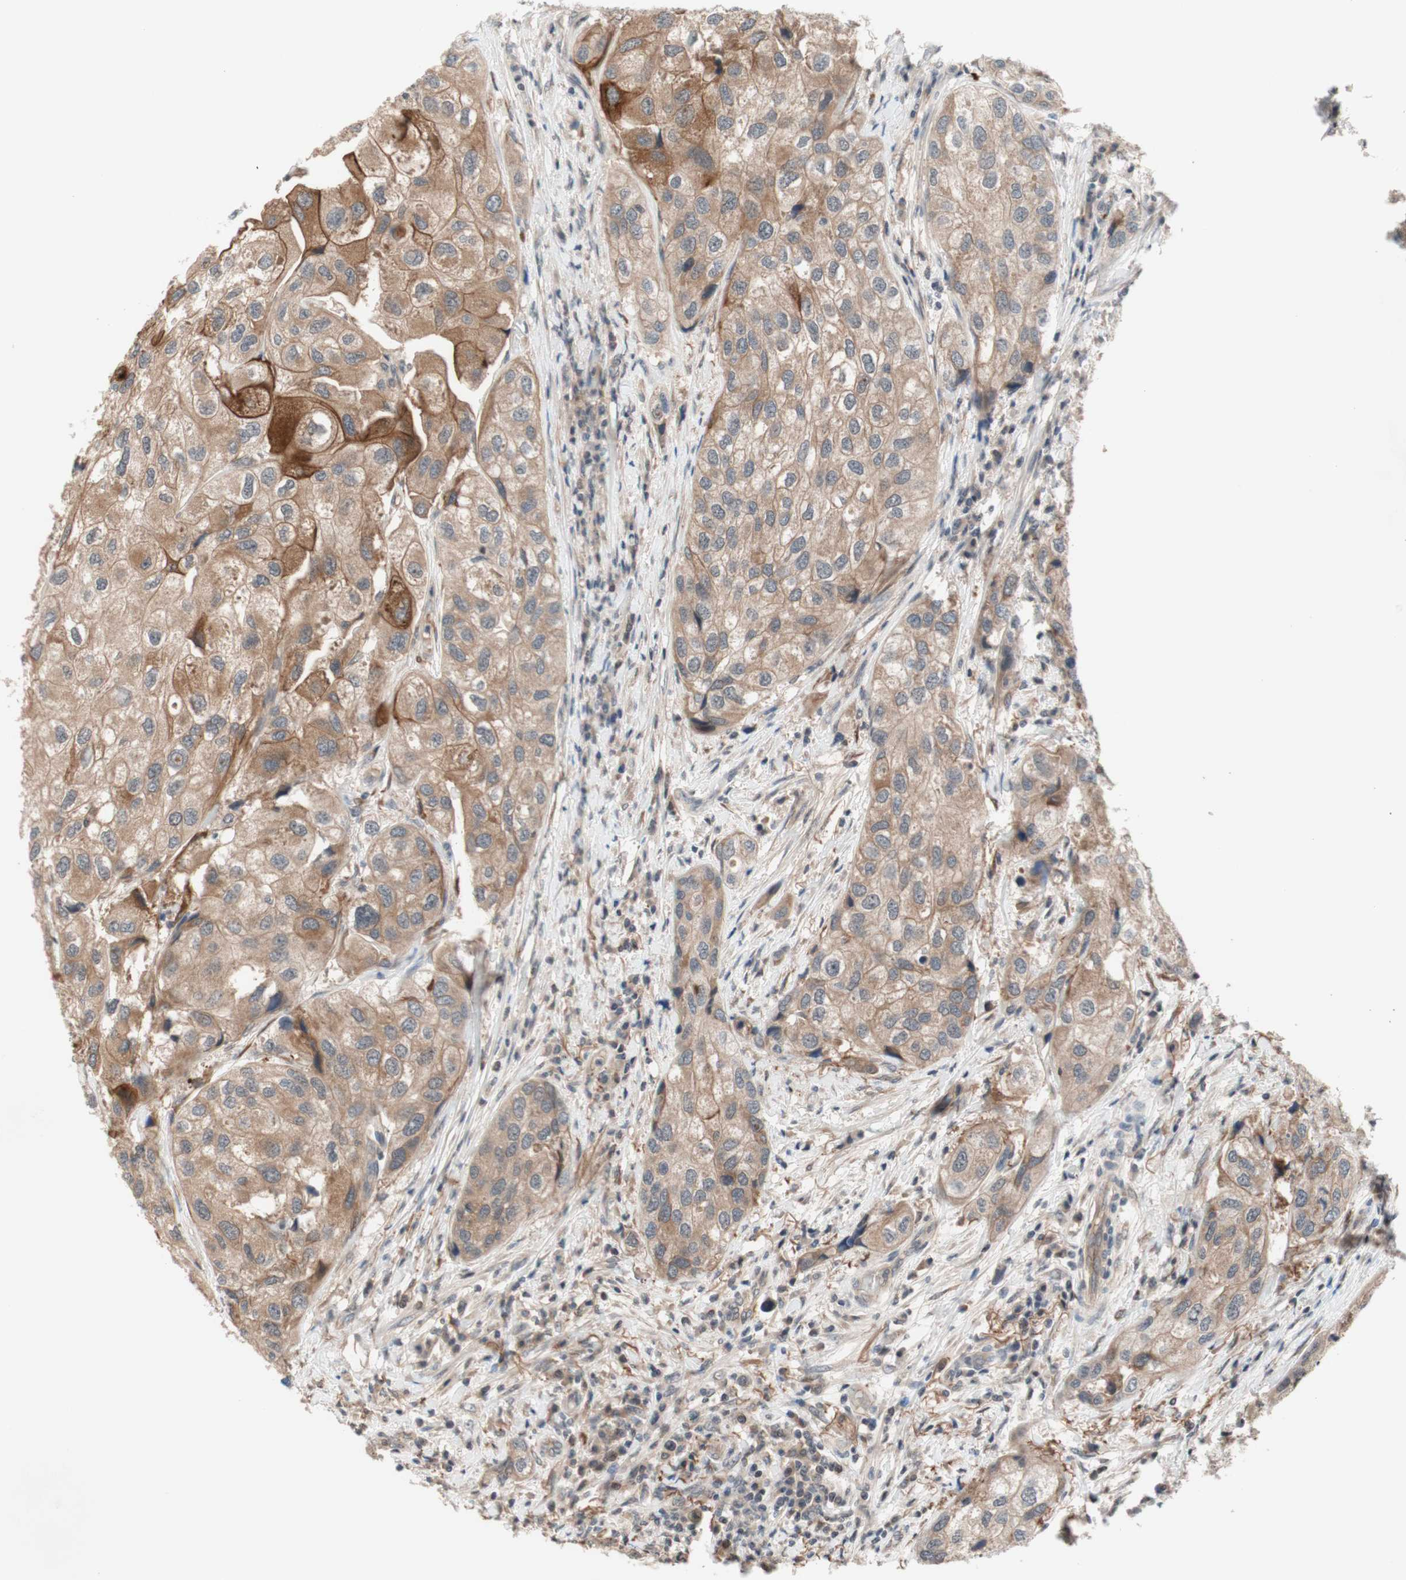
{"staining": {"intensity": "moderate", "quantity": ">75%", "location": "cytoplasmic/membranous"}, "tissue": "urothelial cancer", "cell_type": "Tumor cells", "image_type": "cancer", "snomed": [{"axis": "morphology", "description": "Urothelial carcinoma, High grade"}, {"axis": "topography", "description": "Urinary bladder"}], "caption": "Protein staining reveals moderate cytoplasmic/membranous expression in approximately >75% of tumor cells in high-grade urothelial carcinoma.", "gene": "CD55", "patient": {"sex": "female", "age": 64}}